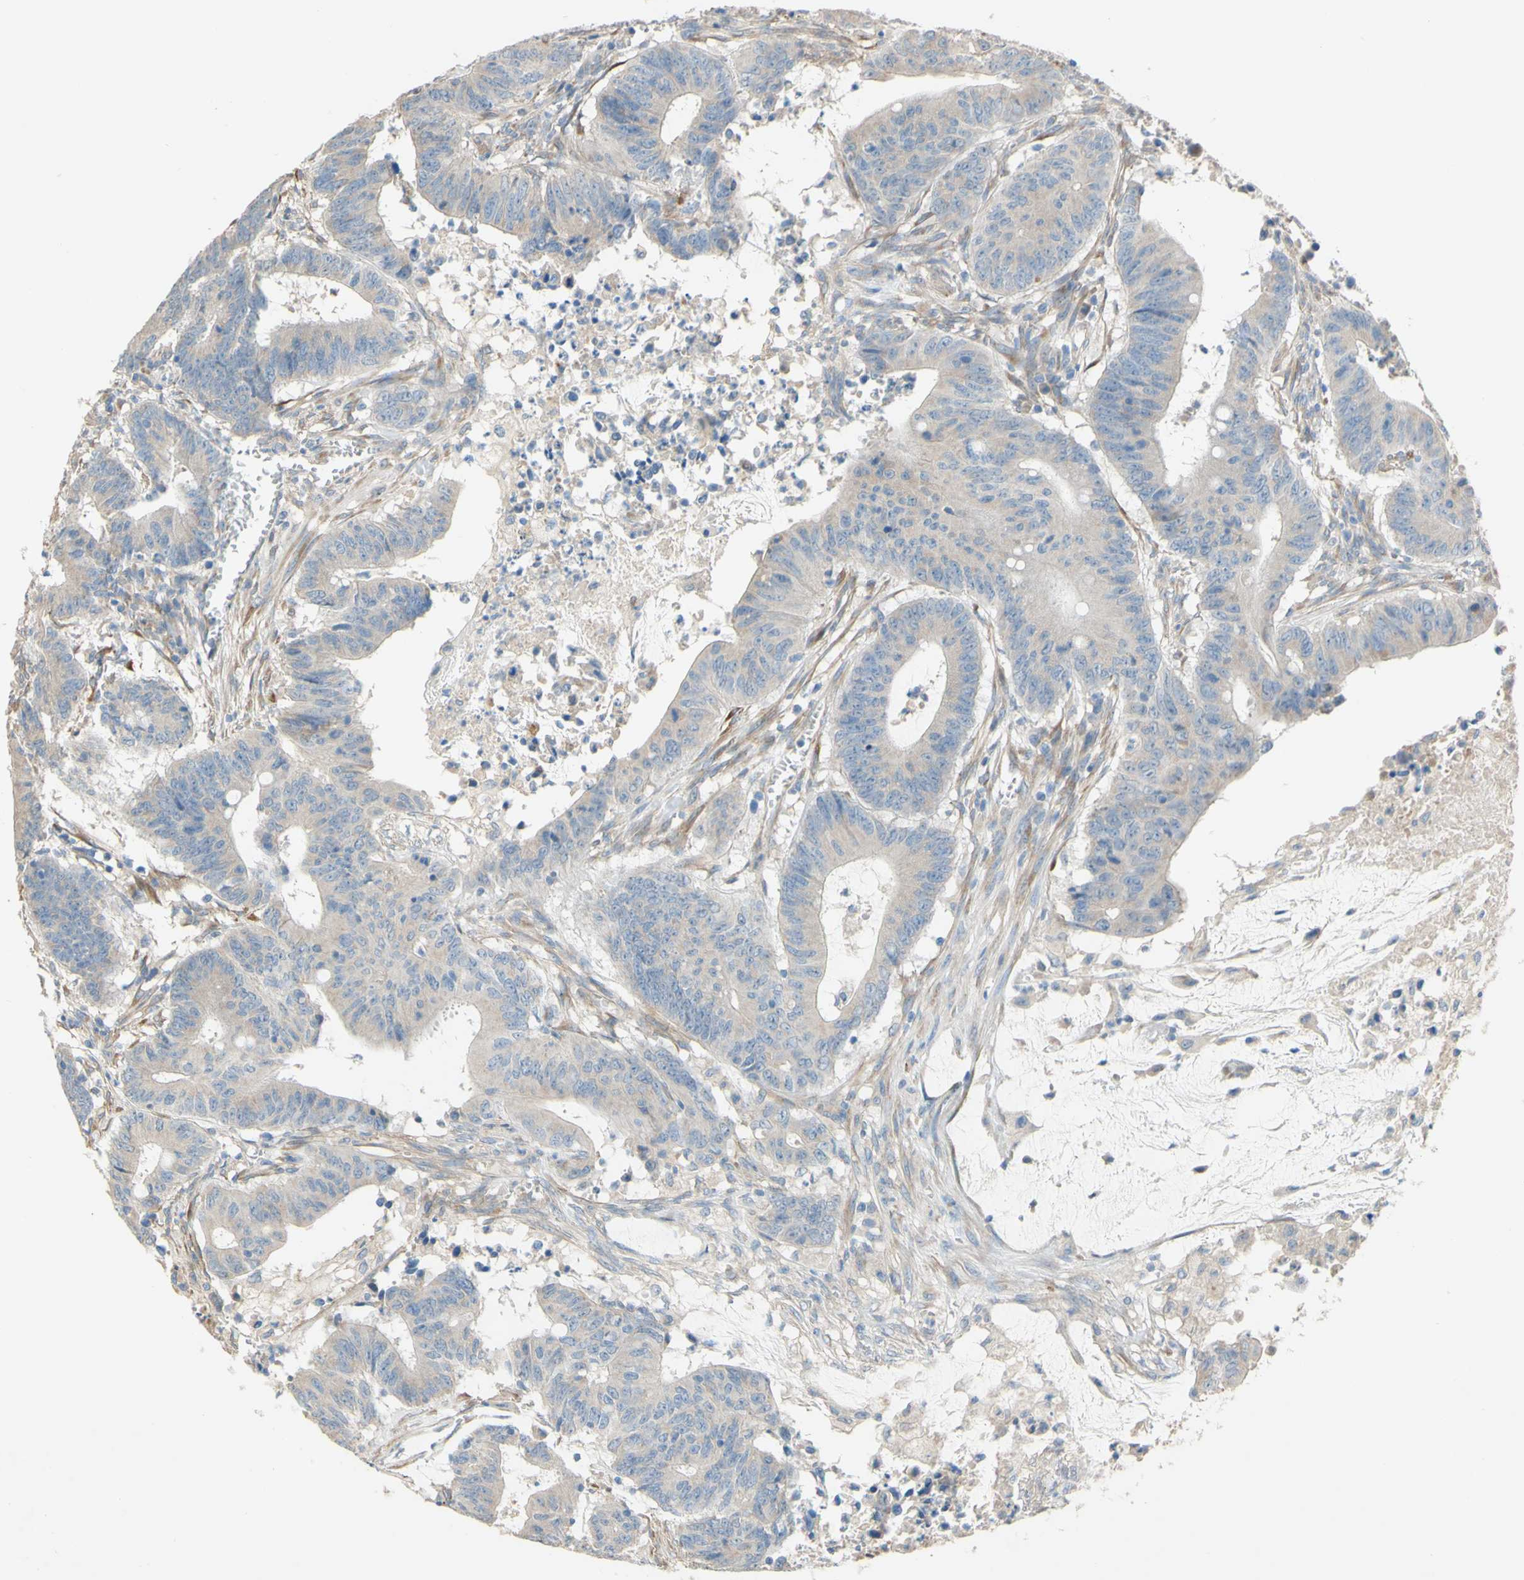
{"staining": {"intensity": "negative", "quantity": "none", "location": "none"}, "tissue": "colorectal cancer", "cell_type": "Tumor cells", "image_type": "cancer", "snomed": [{"axis": "morphology", "description": "Adenocarcinoma, NOS"}, {"axis": "topography", "description": "Colon"}], "caption": "Immunohistochemistry (IHC) image of human colorectal cancer (adenocarcinoma) stained for a protein (brown), which displays no expression in tumor cells.", "gene": "DKK3", "patient": {"sex": "male", "age": 45}}